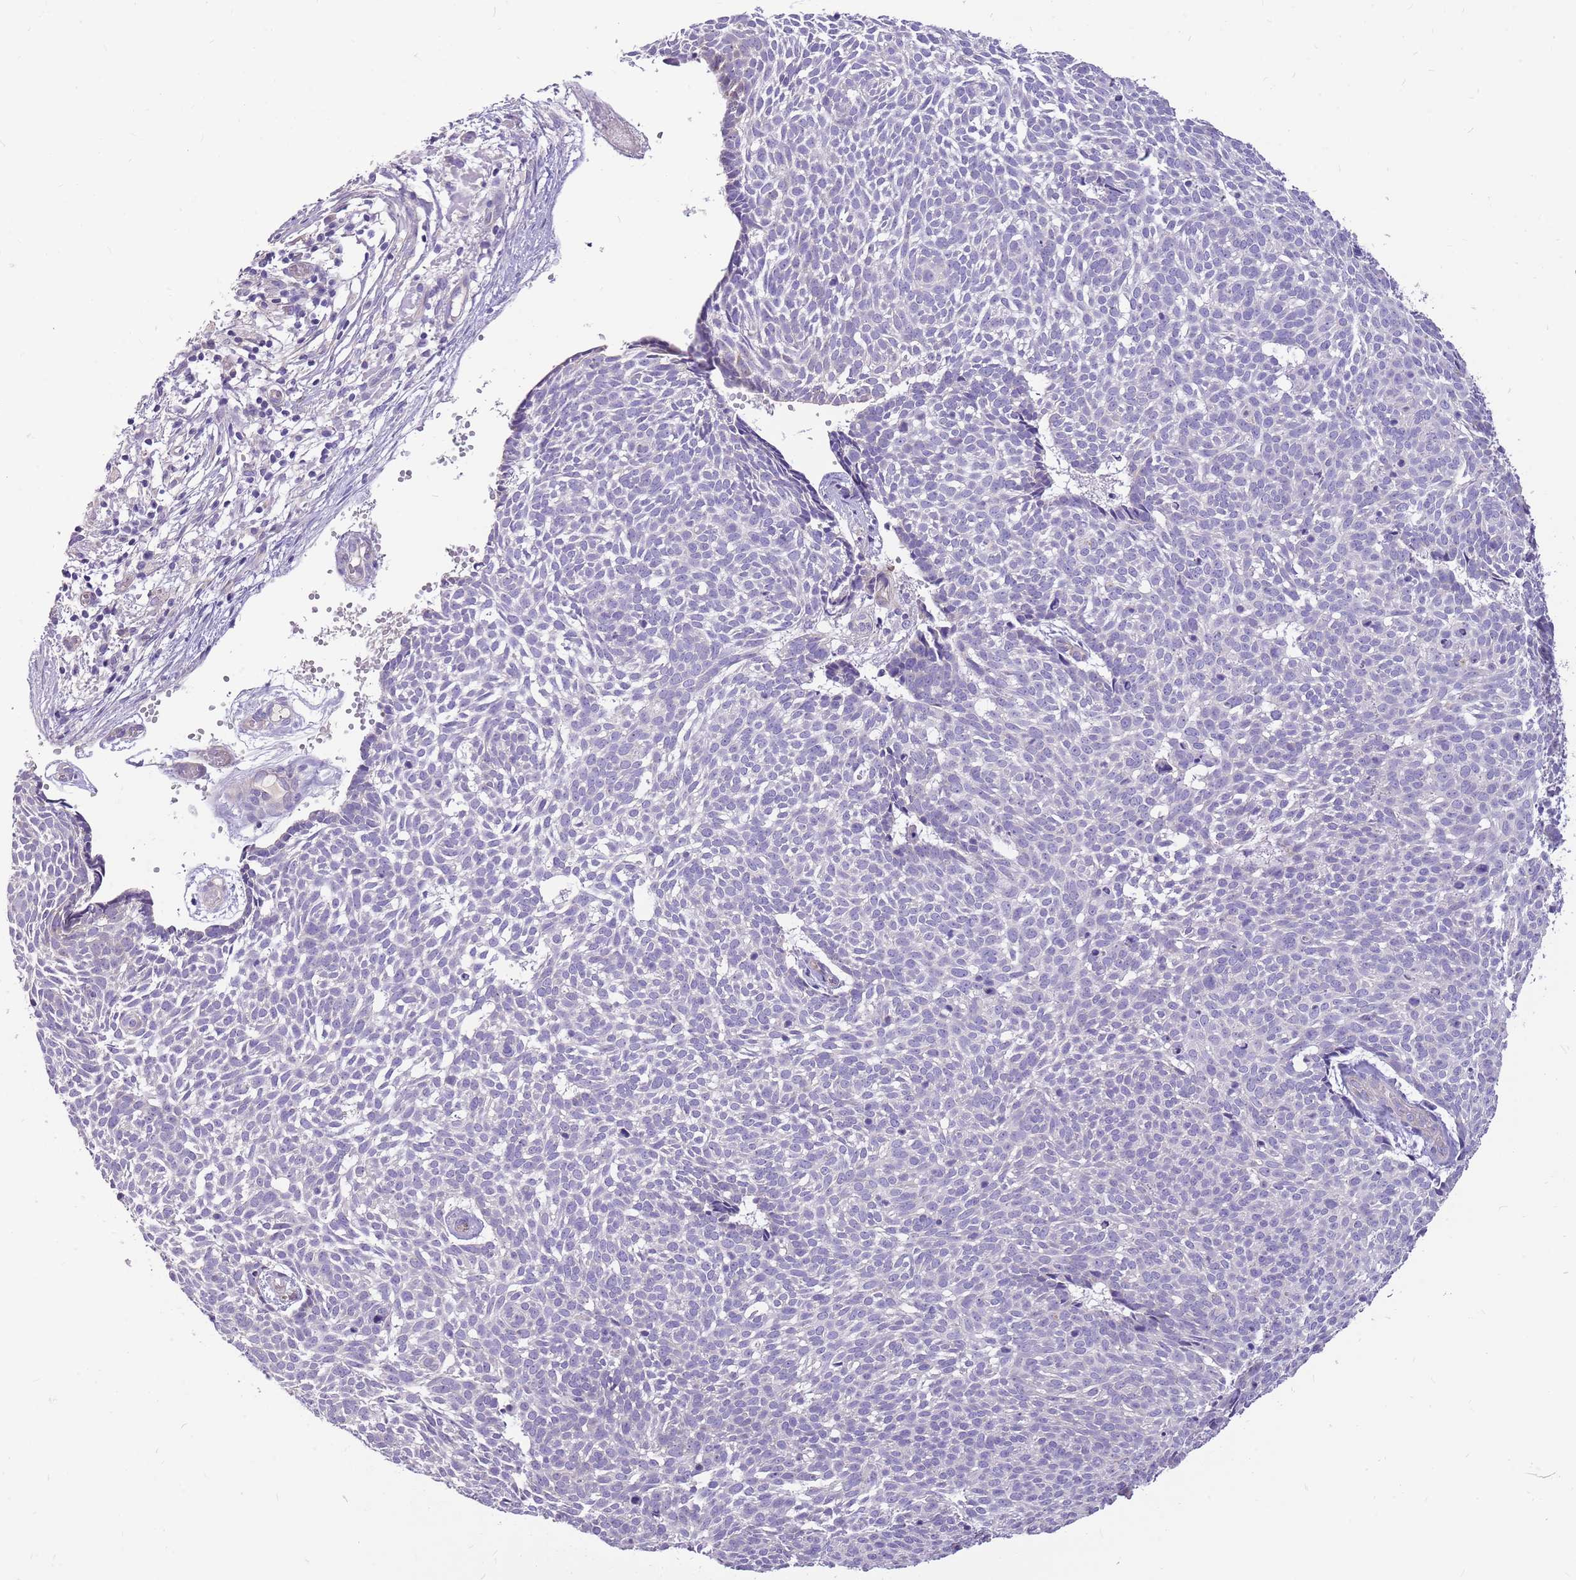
{"staining": {"intensity": "negative", "quantity": "none", "location": "none"}, "tissue": "skin cancer", "cell_type": "Tumor cells", "image_type": "cancer", "snomed": [{"axis": "morphology", "description": "Basal cell carcinoma"}, {"axis": "topography", "description": "Skin"}], "caption": "Immunohistochemistry micrograph of neoplastic tissue: human skin cancer (basal cell carcinoma) stained with DAB (3,3'-diaminobenzidine) shows no significant protein positivity in tumor cells. The staining is performed using DAB brown chromogen with nuclei counter-stained in using hematoxylin.", "gene": "NTN4", "patient": {"sex": "male", "age": 61}}